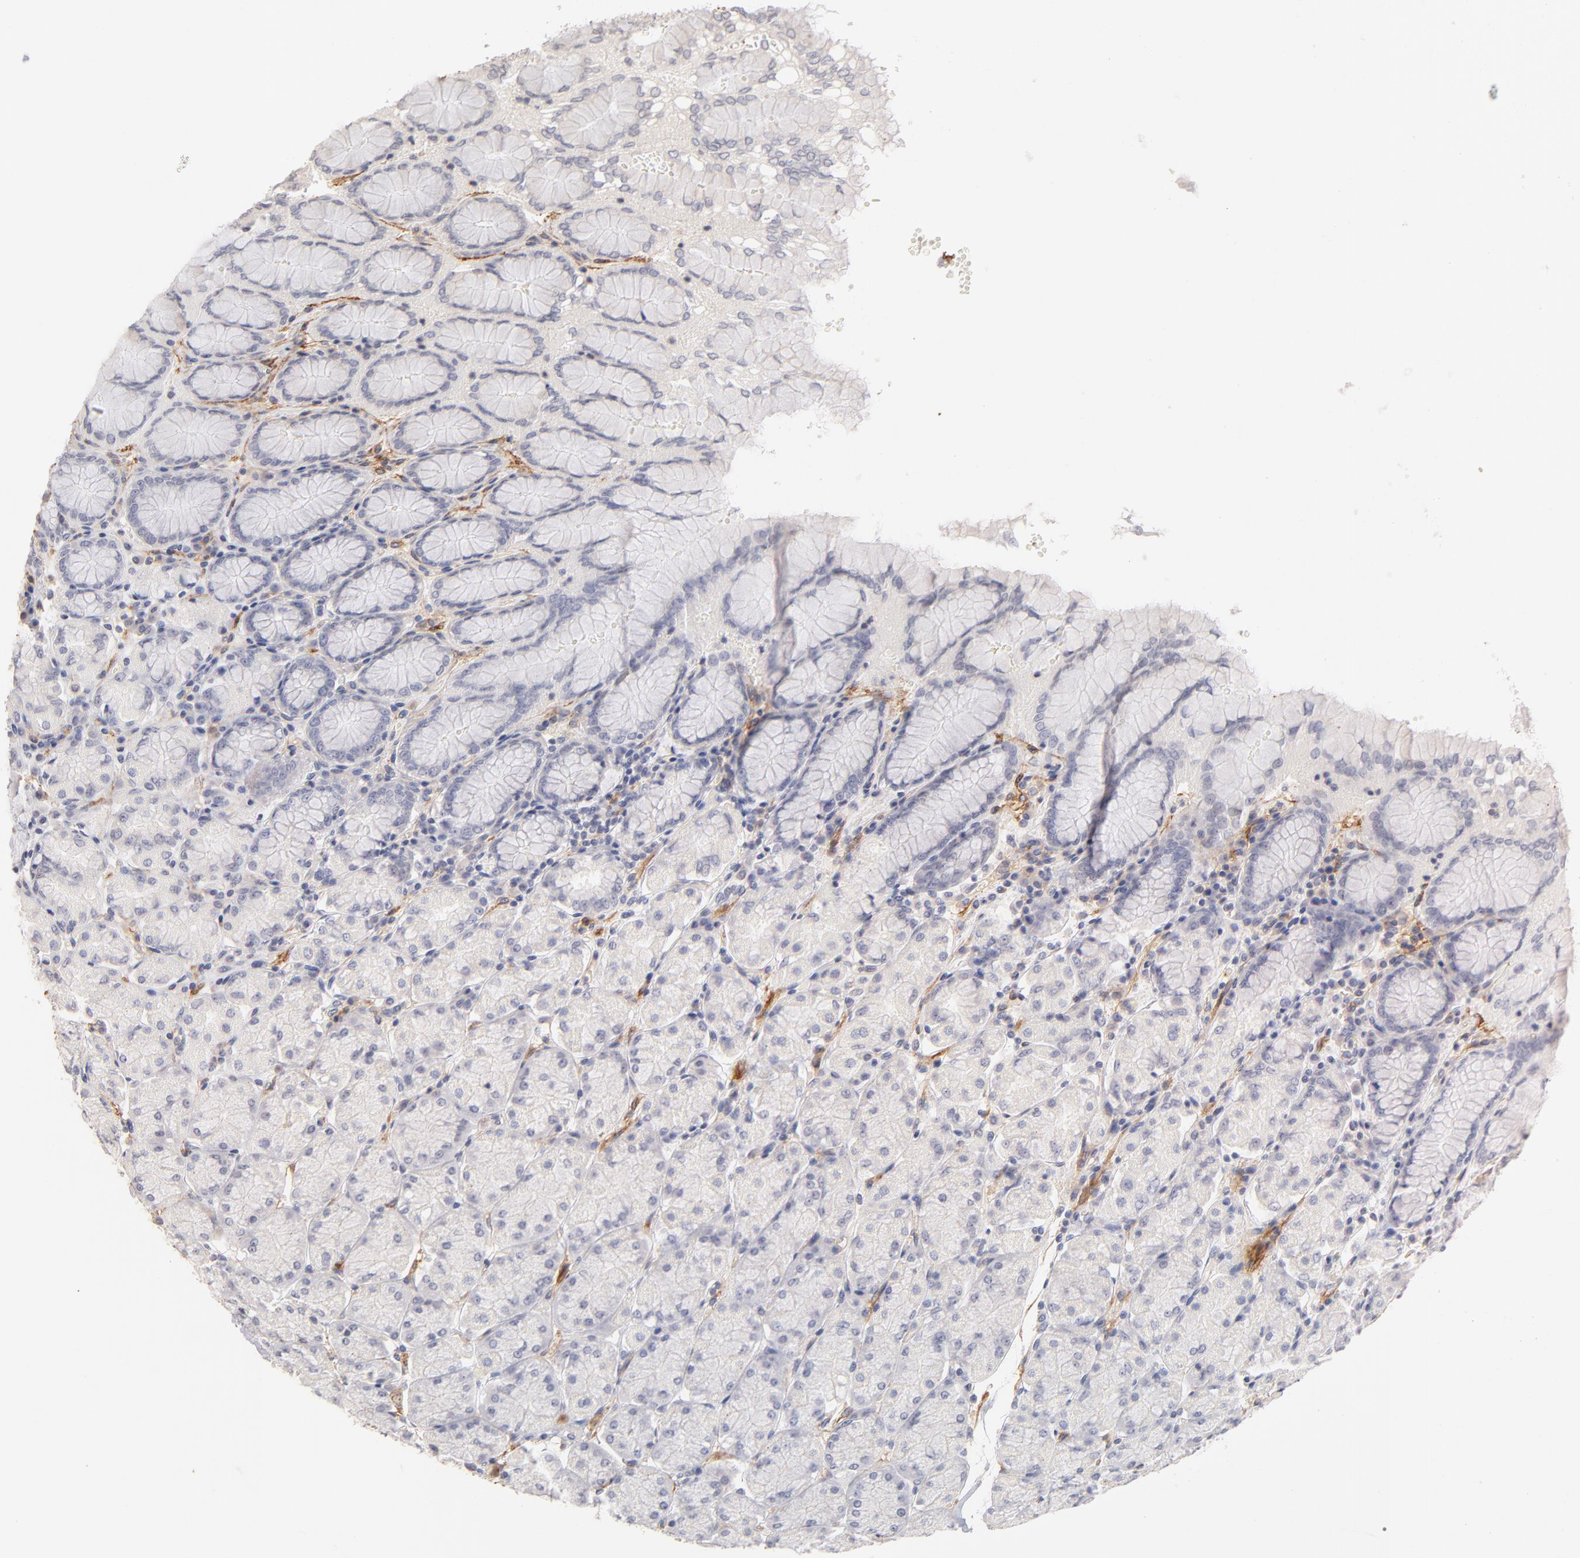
{"staining": {"intensity": "negative", "quantity": "none", "location": "none"}, "tissue": "stomach", "cell_type": "Glandular cells", "image_type": "normal", "snomed": [{"axis": "morphology", "description": "Normal tissue, NOS"}, {"axis": "topography", "description": "Stomach, upper"}, {"axis": "topography", "description": "Stomach"}], "caption": "Human stomach stained for a protein using IHC reveals no staining in glandular cells.", "gene": "ITGA8", "patient": {"sex": "male", "age": 76}}